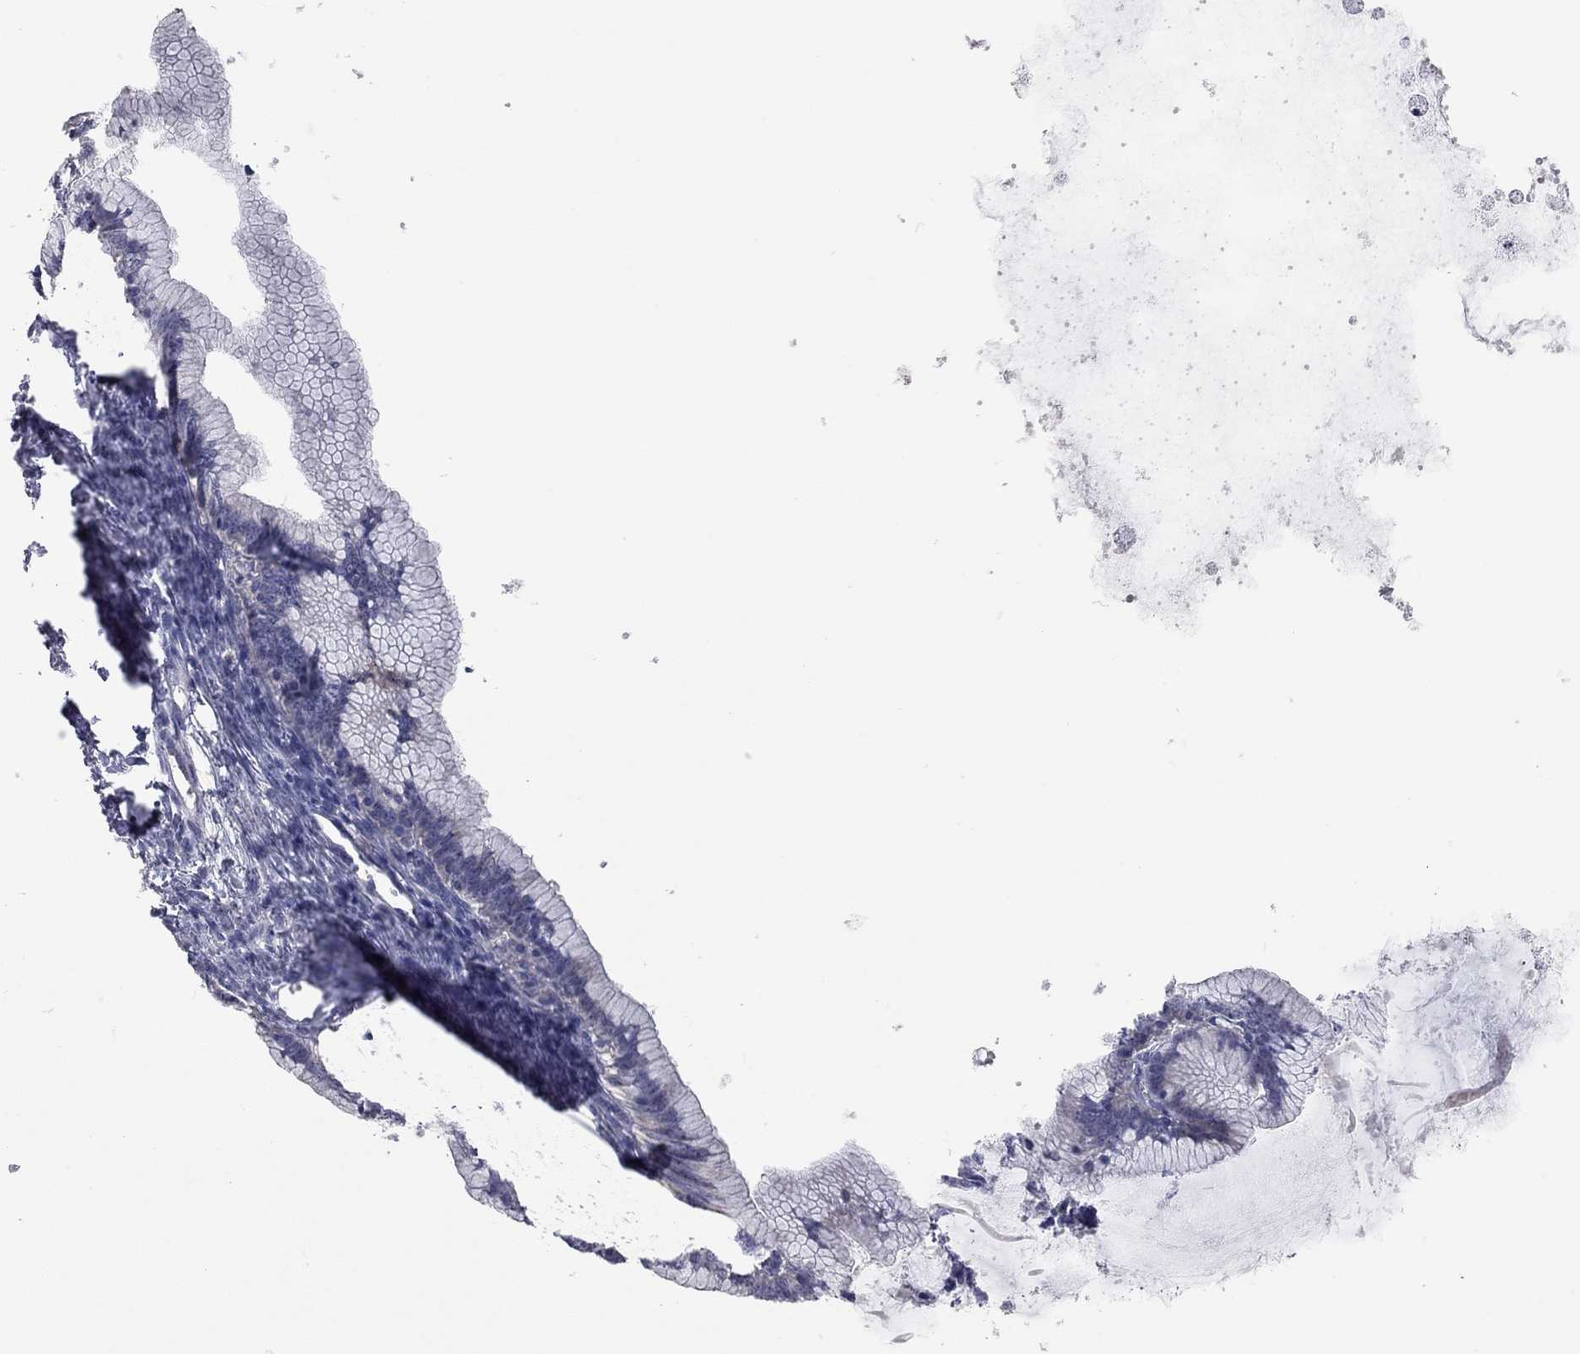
{"staining": {"intensity": "negative", "quantity": "none", "location": "none"}, "tissue": "ovarian cancer", "cell_type": "Tumor cells", "image_type": "cancer", "snomed": [{"axis": "morphology", "description": "Cystadenocarcinoma, mucinous, NOS"}, {"axis": "topography", "description": "Ovary"}], "caption": "Immunohistochemical staining of ovarian cancer exhibits no significant expression in tumor cells.", "gene": "MMP13", "patient": {"sex": "female", "age": 41}}